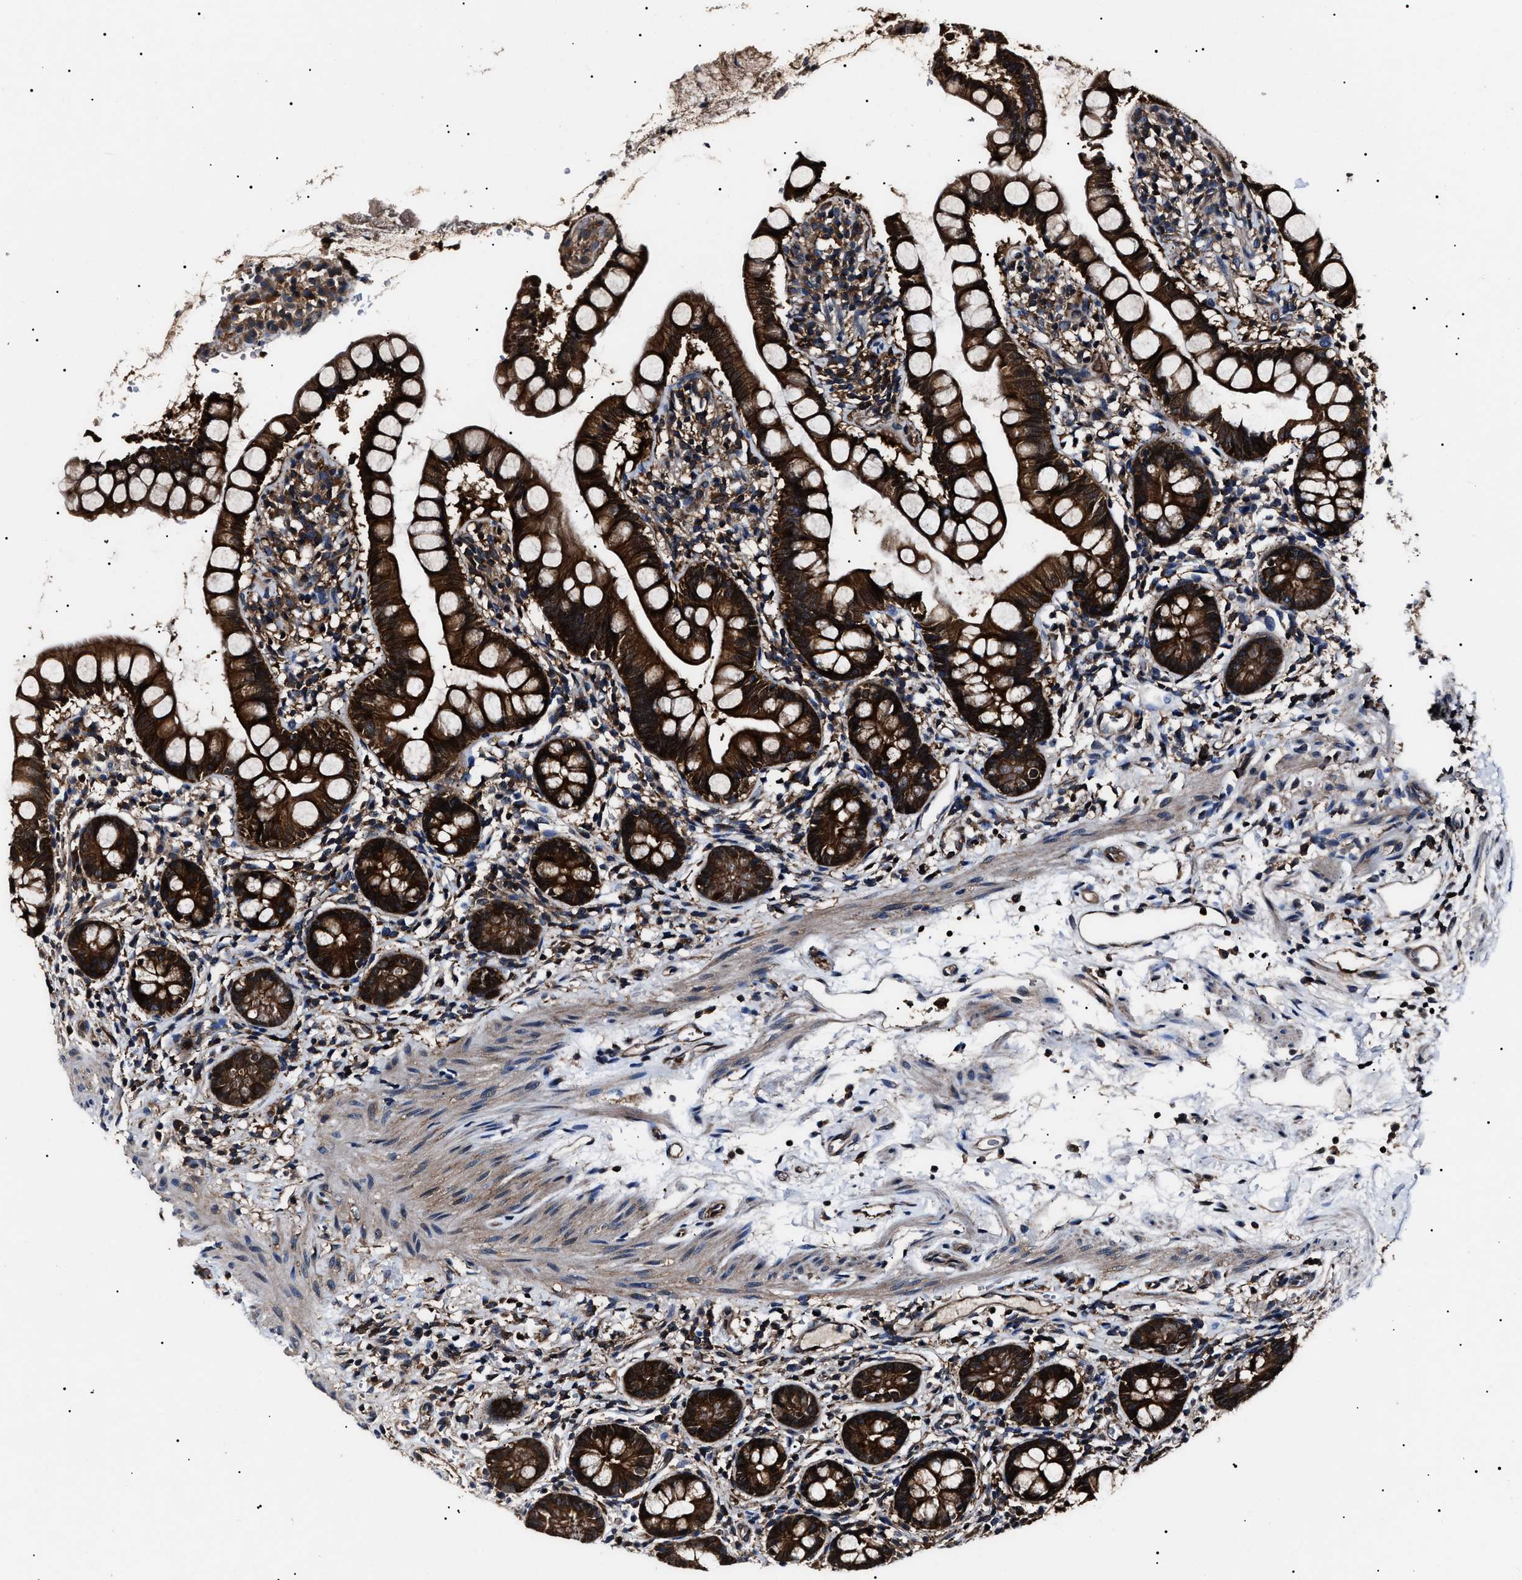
{"staining": {"intensity": "strong", "quantity": ">75%", "location": "cytoplasmic/membranous"}, "tissue": "small intestine", "cell_type": "Glandular cells", "image_type": "normal", "snomed": [{"axis": "morphology", "description": "Normal tissue, NOS"}, {"axis": "topography", "description": "Small intestine"}], "caption": "Small intestine stained with DAB immunohistochemistry demonstrates high levels of strong cytoplasmic/membranous staining in about >75% of glandular cells.", "gene": "CCT8", "patient": {"sex": "female", "age": 84}}